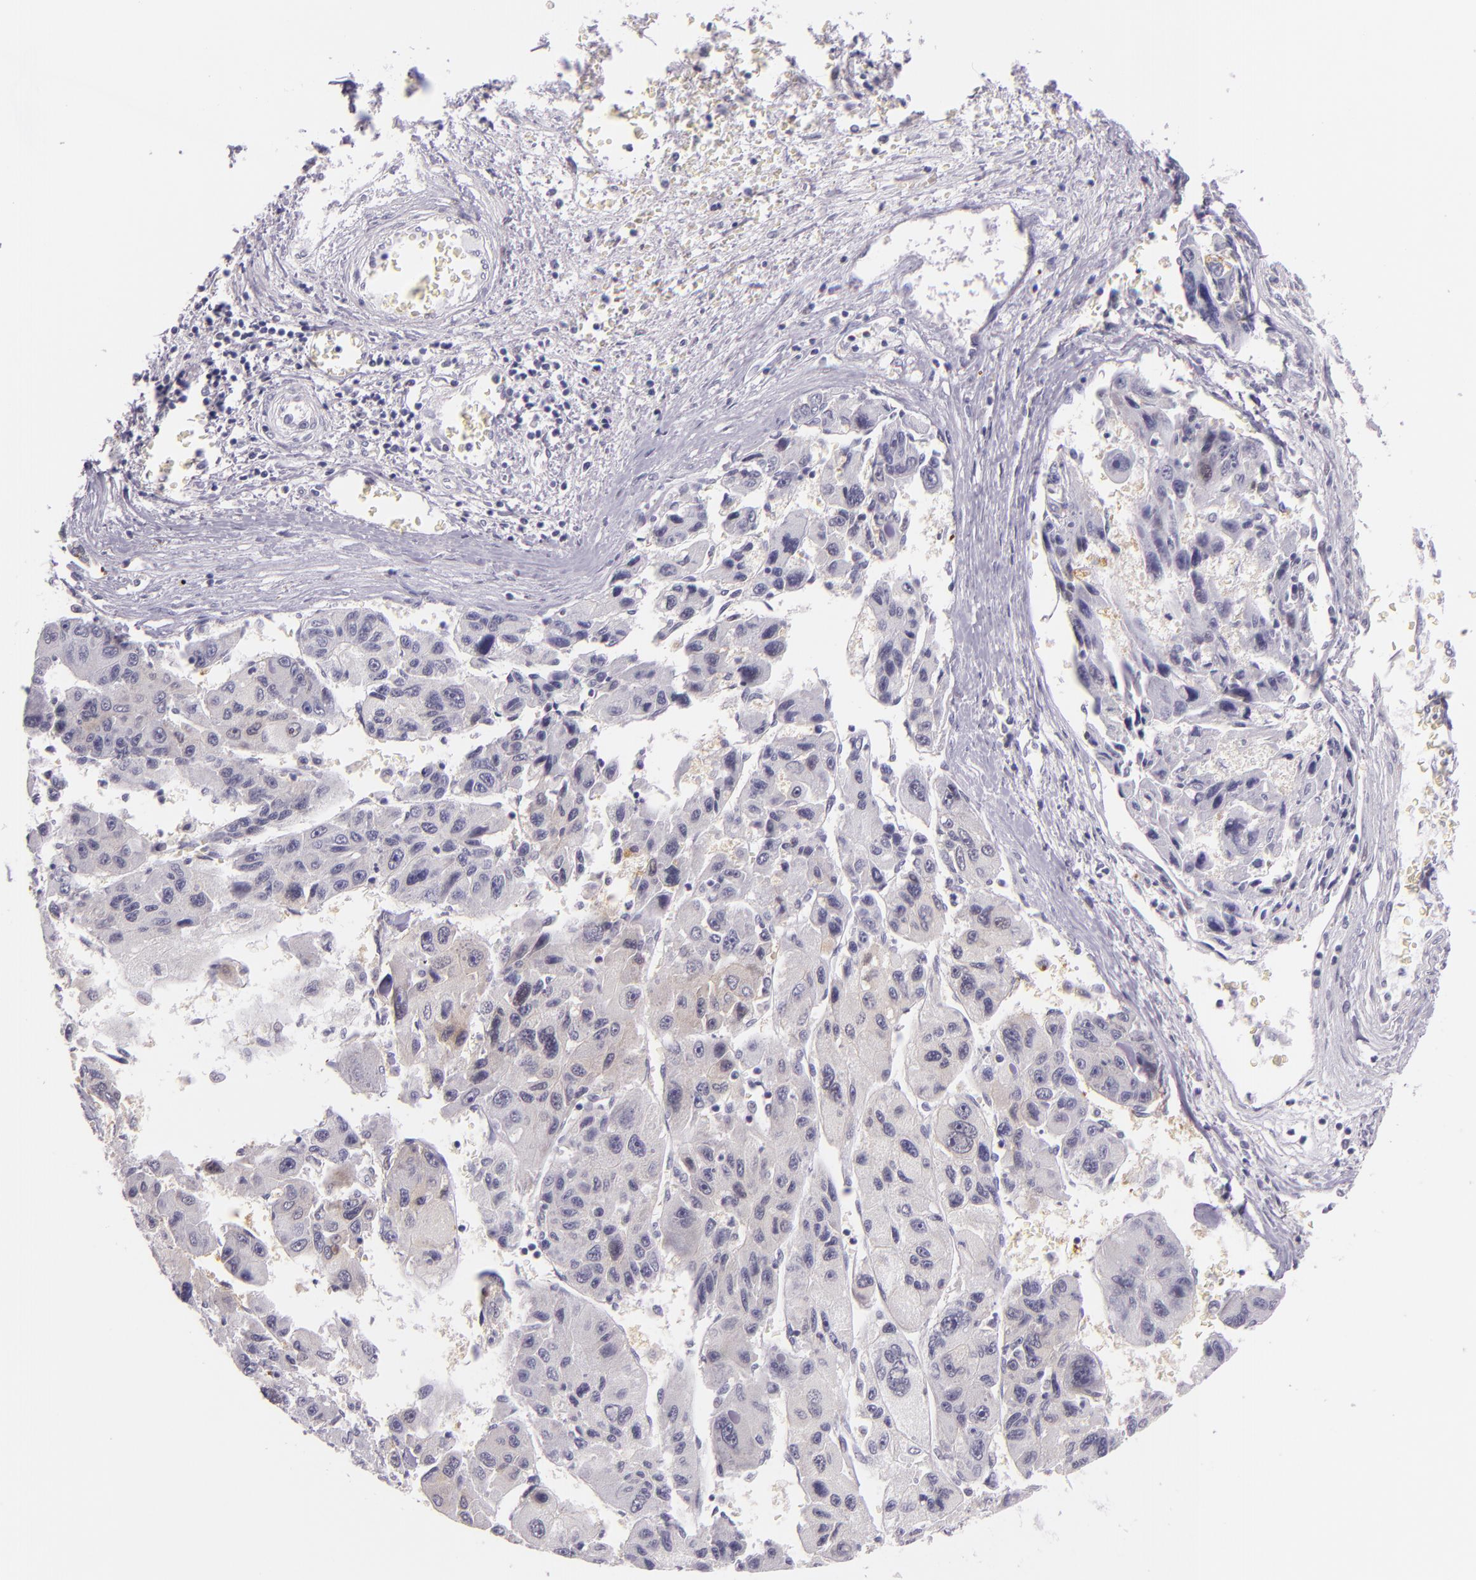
{"staining": {"intensity": "negative", "quantity": "none", "location": "none"}, "tissue": "liver cancer", "cell_type": "Tumor cells", "image_type": "cancer", "snomed": [{"axis": "morphology", "description": "Carcinoma, Hepatocellular, NOS"}, {"axis": "topography", "description": "Liver"}], "caption": "Liver cancer (hepatocellular carcinoma) was stained to show a protein in brown. There is no significant staining in tumor cells.", "gene": "HSP90AA1", "patient": {"sex": "male", "age": 64}}